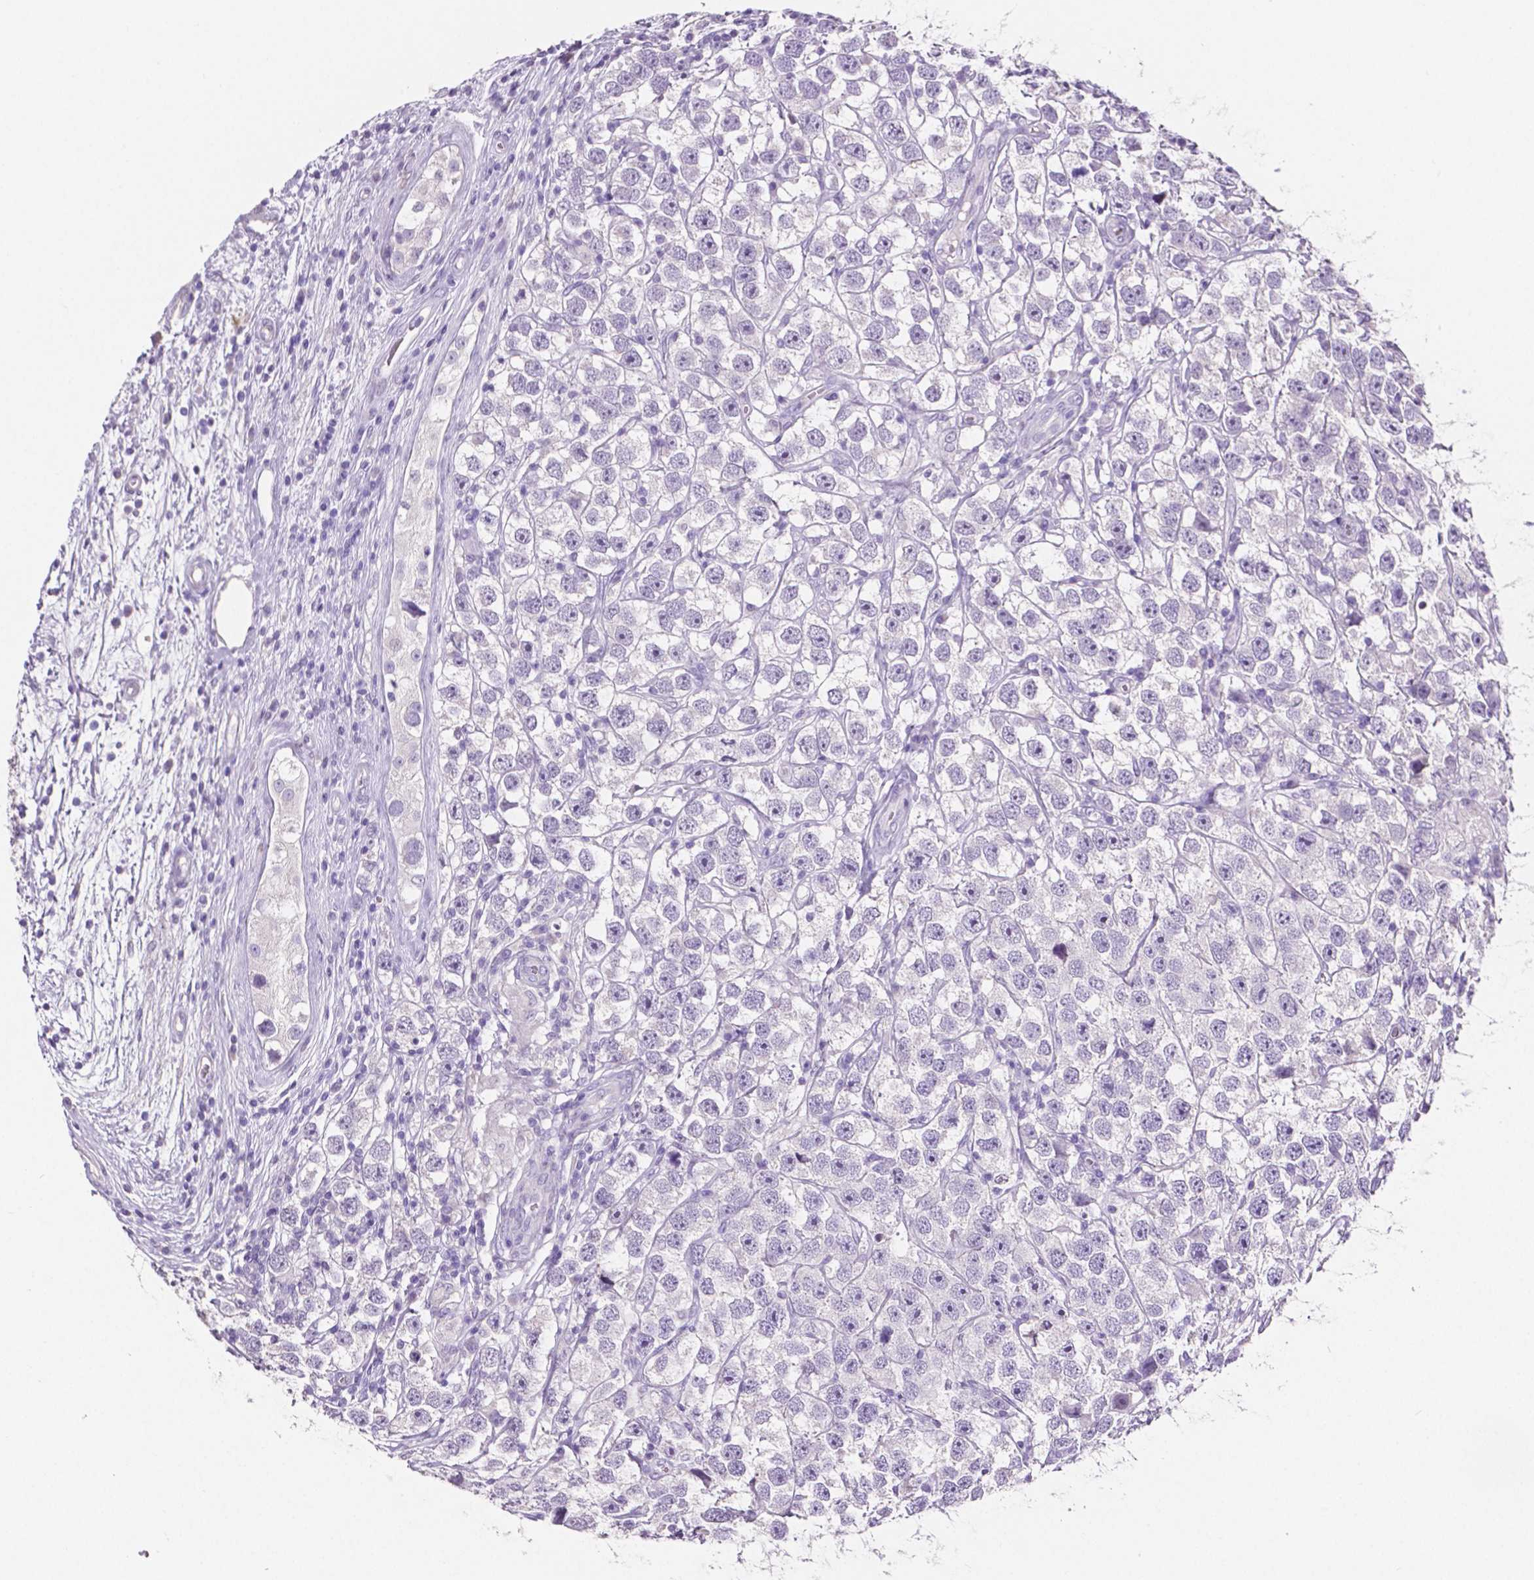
{"staining": {"intensity": "negative", "quantity": "none", "location": "none"}, "tissue": "testis cancer", "cell_type": "Tumor cells", "image_type": "cancer", "snomed": [{"axis": "morphology", "description": "Seminoma, NOS"}, {"axis": "topography", "description": "Testis"}], "caption": "Image shows no significant protein positivity in tumor cells of testis seminoma. The staining was performed using DAB (3,3'-diaminobenzidine) to visualize the protein expression in brown, while the nuclei were stained in blue with hematoxylin (Magnification: 20x).", "gene": "SLC22A2", "patient": {"sex": "male", "age": 26}}